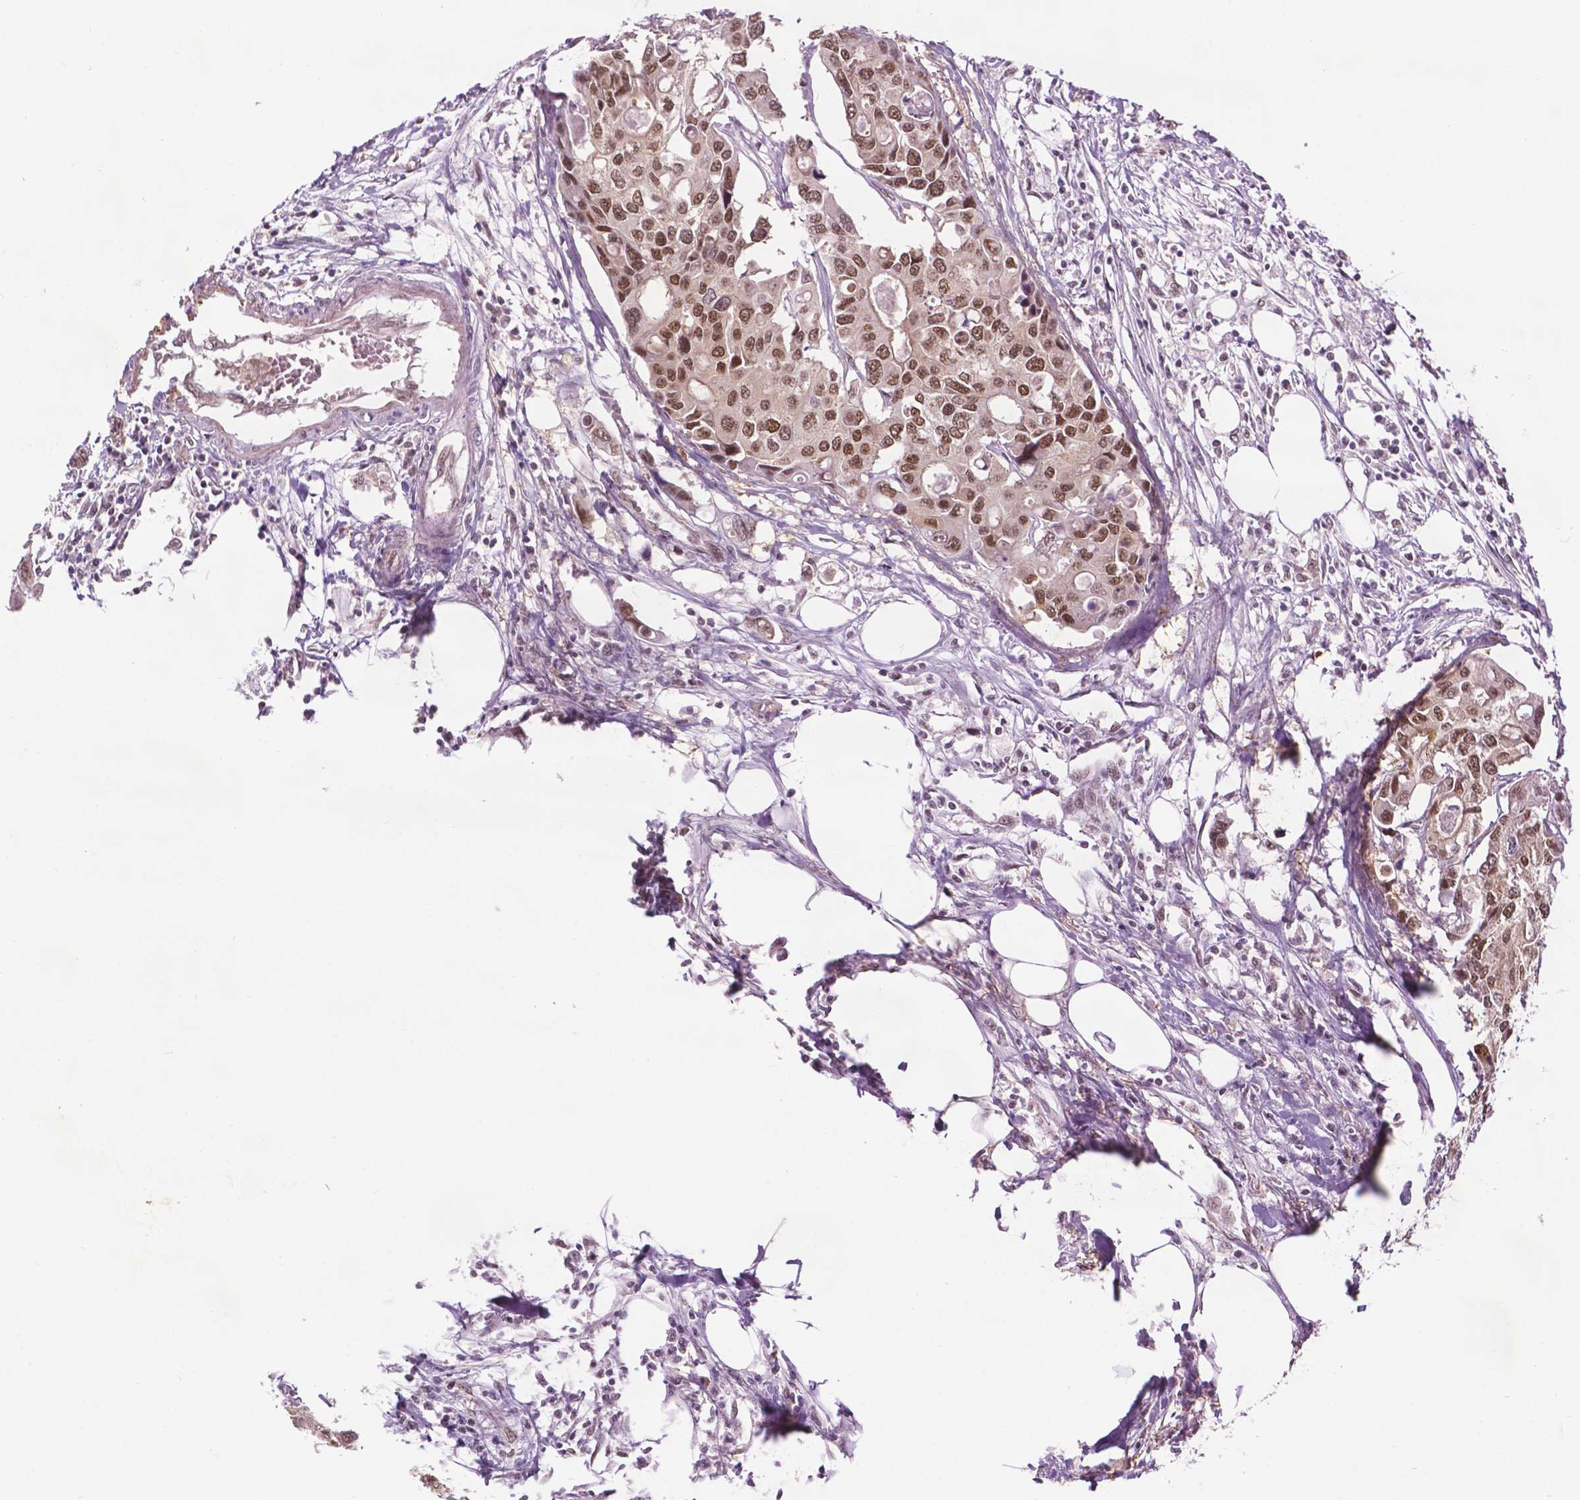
{"staining": {"intensity": "moderate", "quantity": ">75%", "location": "nuclear"}, "tissue": "colorectal cancer", "cell_type": "Tumor cells", "image_type": "cancer", "snomed": [{"axis": "morphology", "description": "Adenocarcinoma, NOS"}, {"axis": "topography", "description": "Colon"}], "caption": "Colorectal cancer (adenocarcinoma) was stained to show a protein in brown. There is medium levels of moderate nuclear expression in approximately >75% of tumor cells.", "gene": "UBQLN4", "patient": {"sex": "male", "age": 77}}